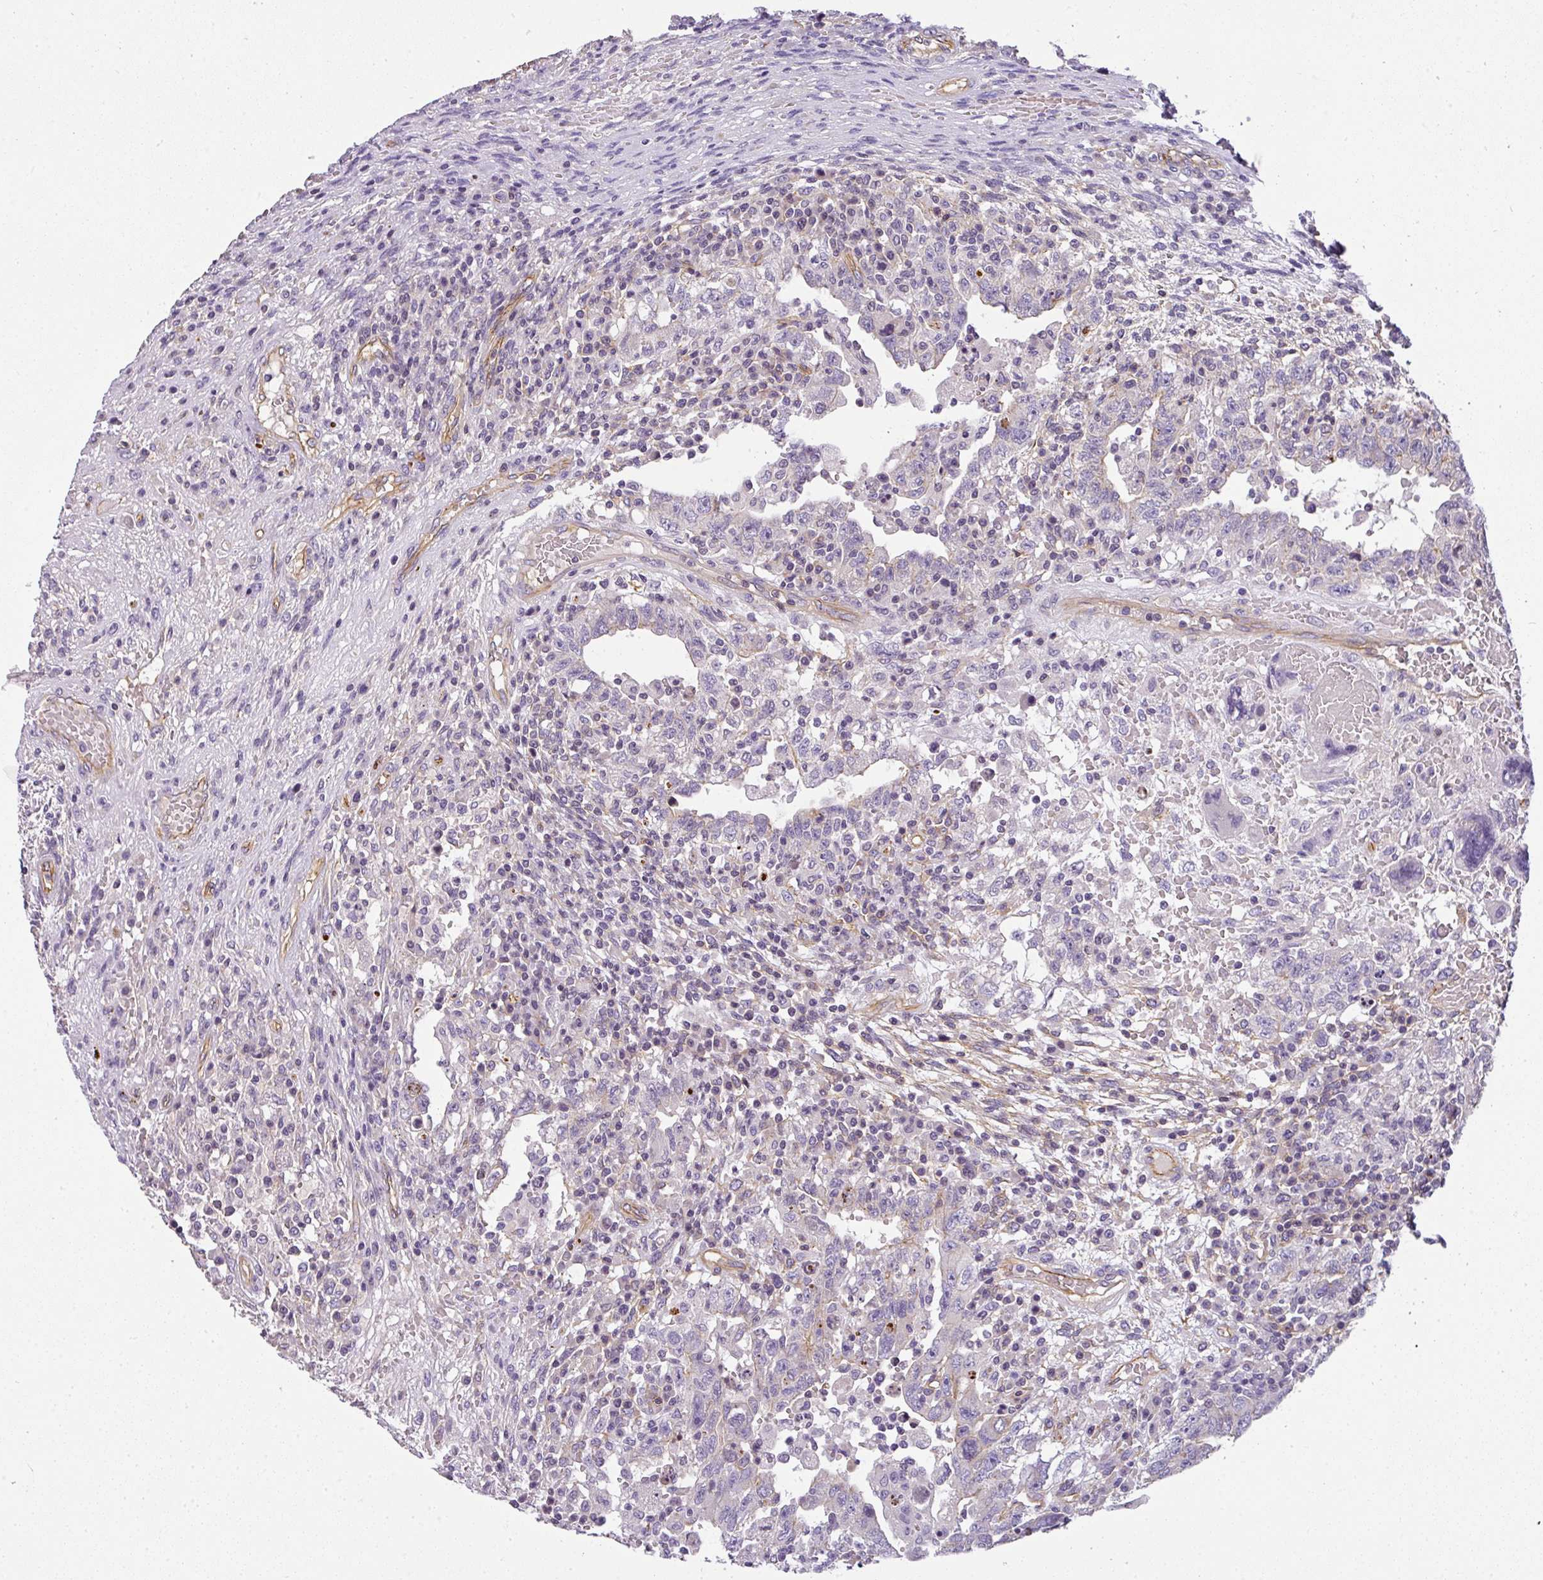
{"staining": {"intensity": "negative", "quantity": "none", "location": "none"}, "tissue": "testis cancer", "cell_type": "Tumor cells", "image_type": "cancer", "snomed": [{"axis": "morphology", "description": "Carcinoma, Embryonal, NOS"}, {"axis": "topography", "description": "Testis"}], "caption": "Tumor cells show no significant protein staining in testis cancer (embryonal carcinoma). Nuclei are stained in blue.", "gene": "OR11H4", "patient": {"sex": "male", "age": 26}}